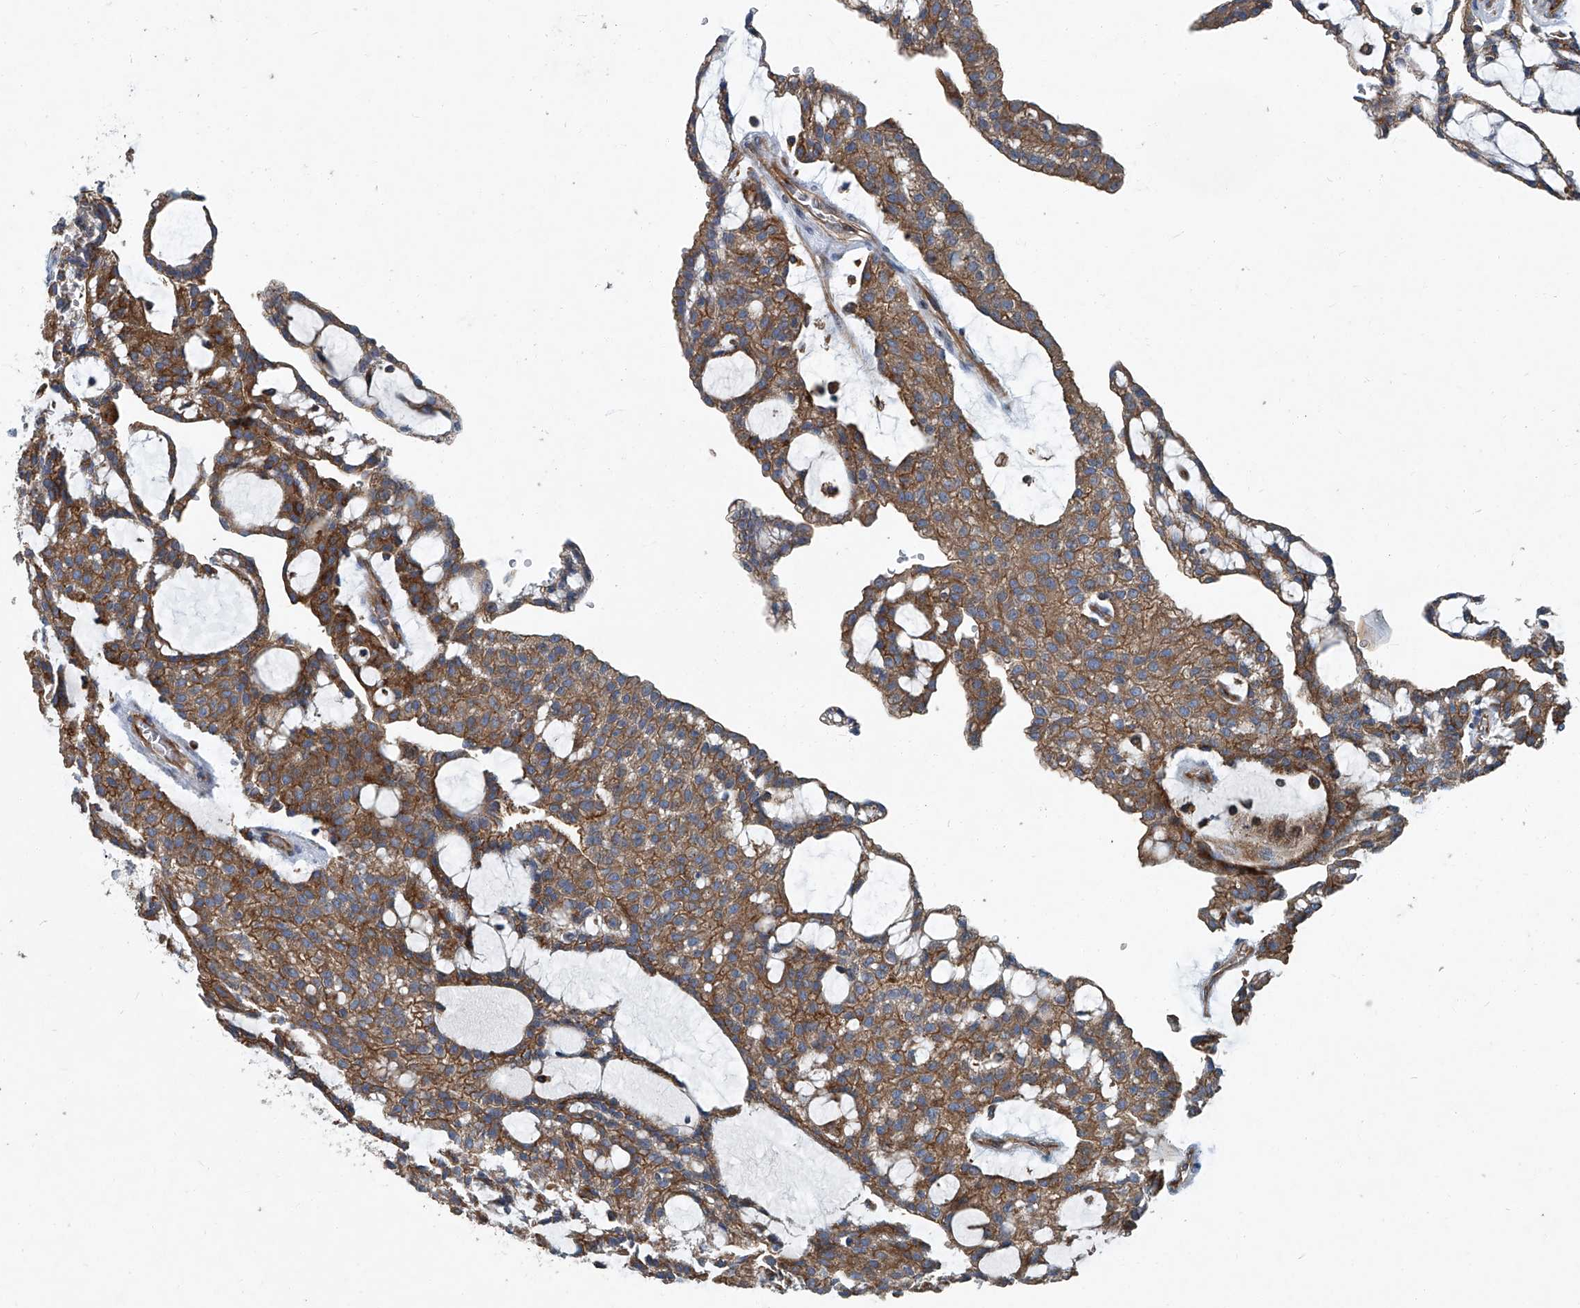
{"staining": {"intensity": "moderate", "quantity": ">75%", "location": "cytoplasmic/membranous"}, "tissue": "renal cancer", "cell_type": "Tumor cells", "image_type": "cancer", "snomed": [{"axis": "morphology", "description": "Adenocarcinoma, NOS"}, {"axis": "topography", "description": "Kidney"}], "caption": "Immunohistochemical staining of human adenocarcinoma (renal) displays medium levels of moderate cytoplasmic/membranous expression in about >75% of tumor cells. (brown staining indicates protein expression, while blue staining denotes nuclei).", "gene": "PIGH", "patient": {"sex": "male", "age": 63}}